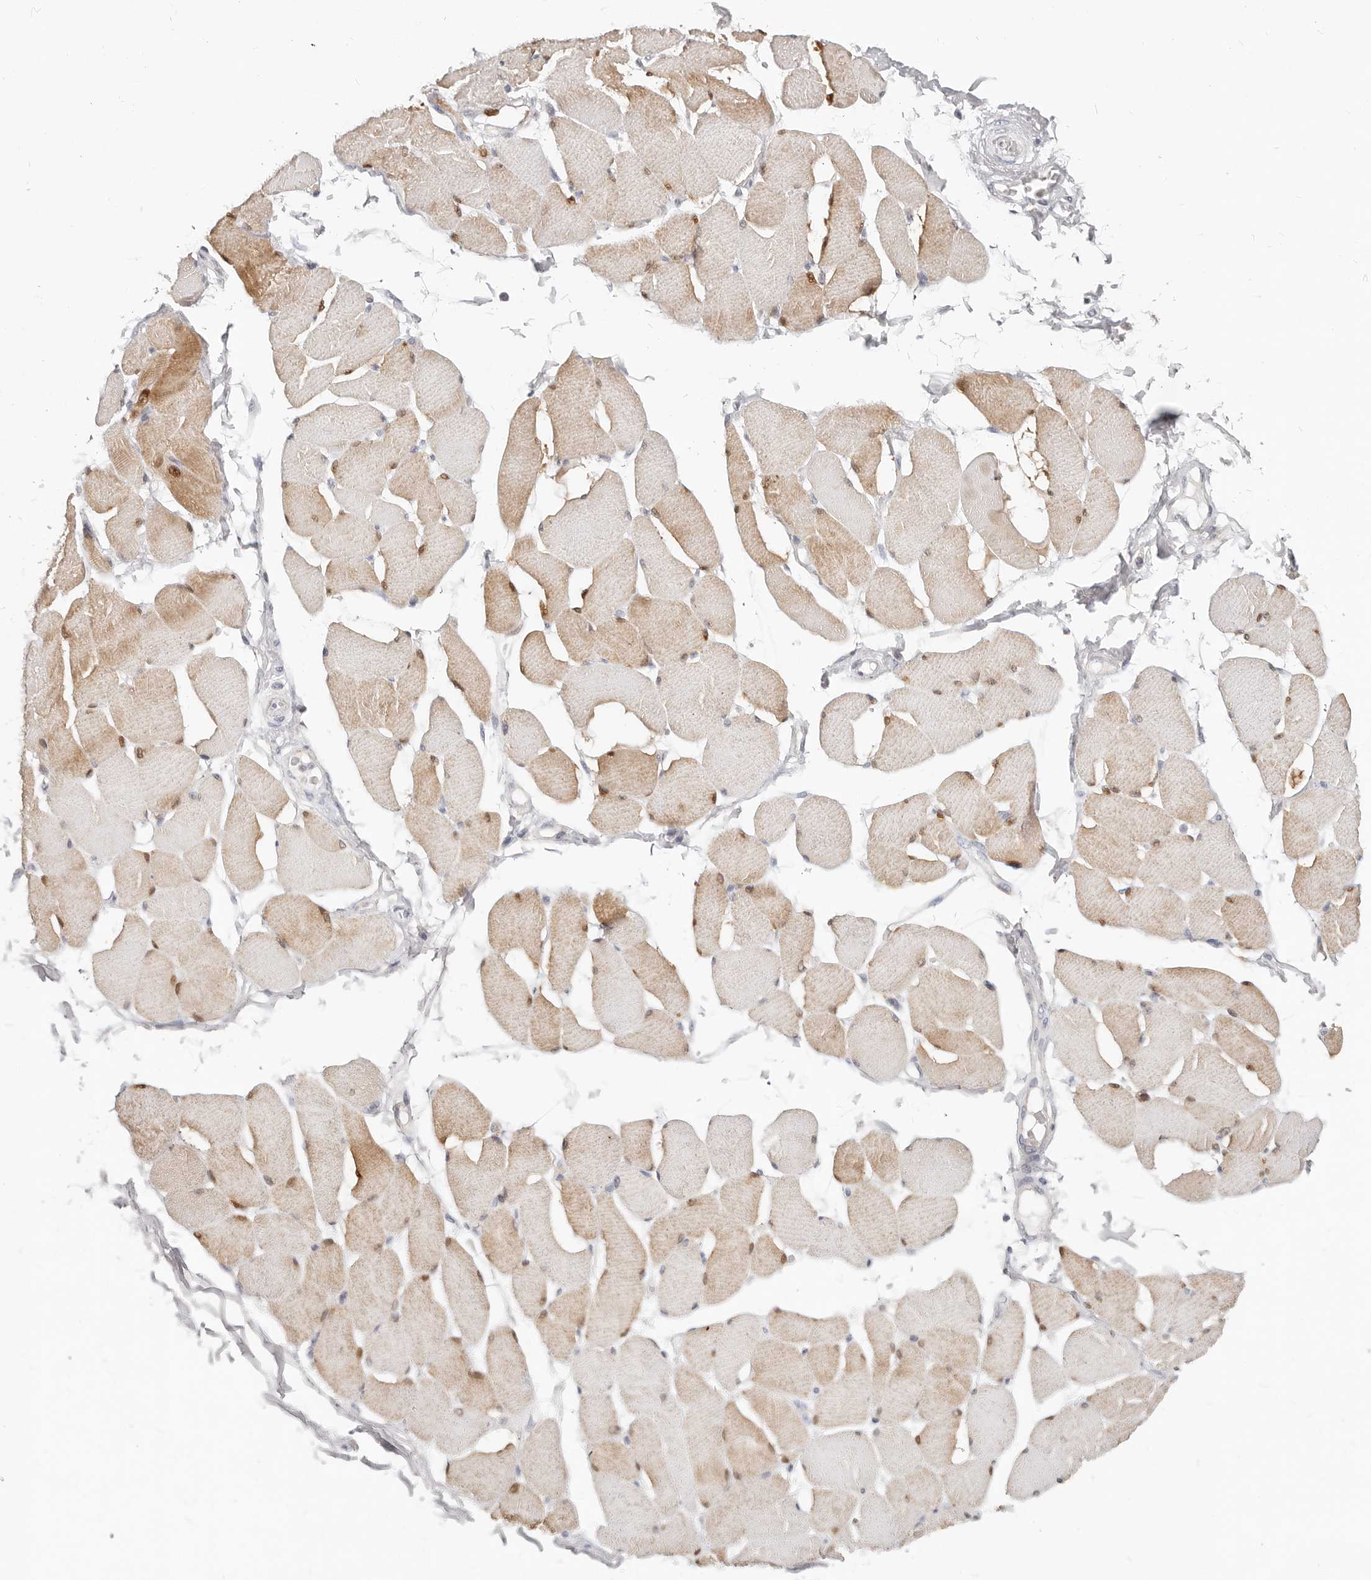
{"staining": {"intensity": "moderate", "quantity": "<25%", "location": "cytoplasmic/membranous,nuclear"}, "tissue": "skeletal muscle", "cell_type": "Myocytes", "image_type": "normal", "snomed": [{"axis": "morphology", "description": "Normal tissue, NOS"}, {"axis": "topography", "description": "Skin"}, {"axis": "topography", "description": "Skeletal muscle"}], "caption": "Moderate cytoplasmic/membranous,nuclear protein staining is present in approximately <25% of myocytes in skeletal muscle.", "gene": "TMEM63B", "patient": {"sex": "male", "age": 83}}